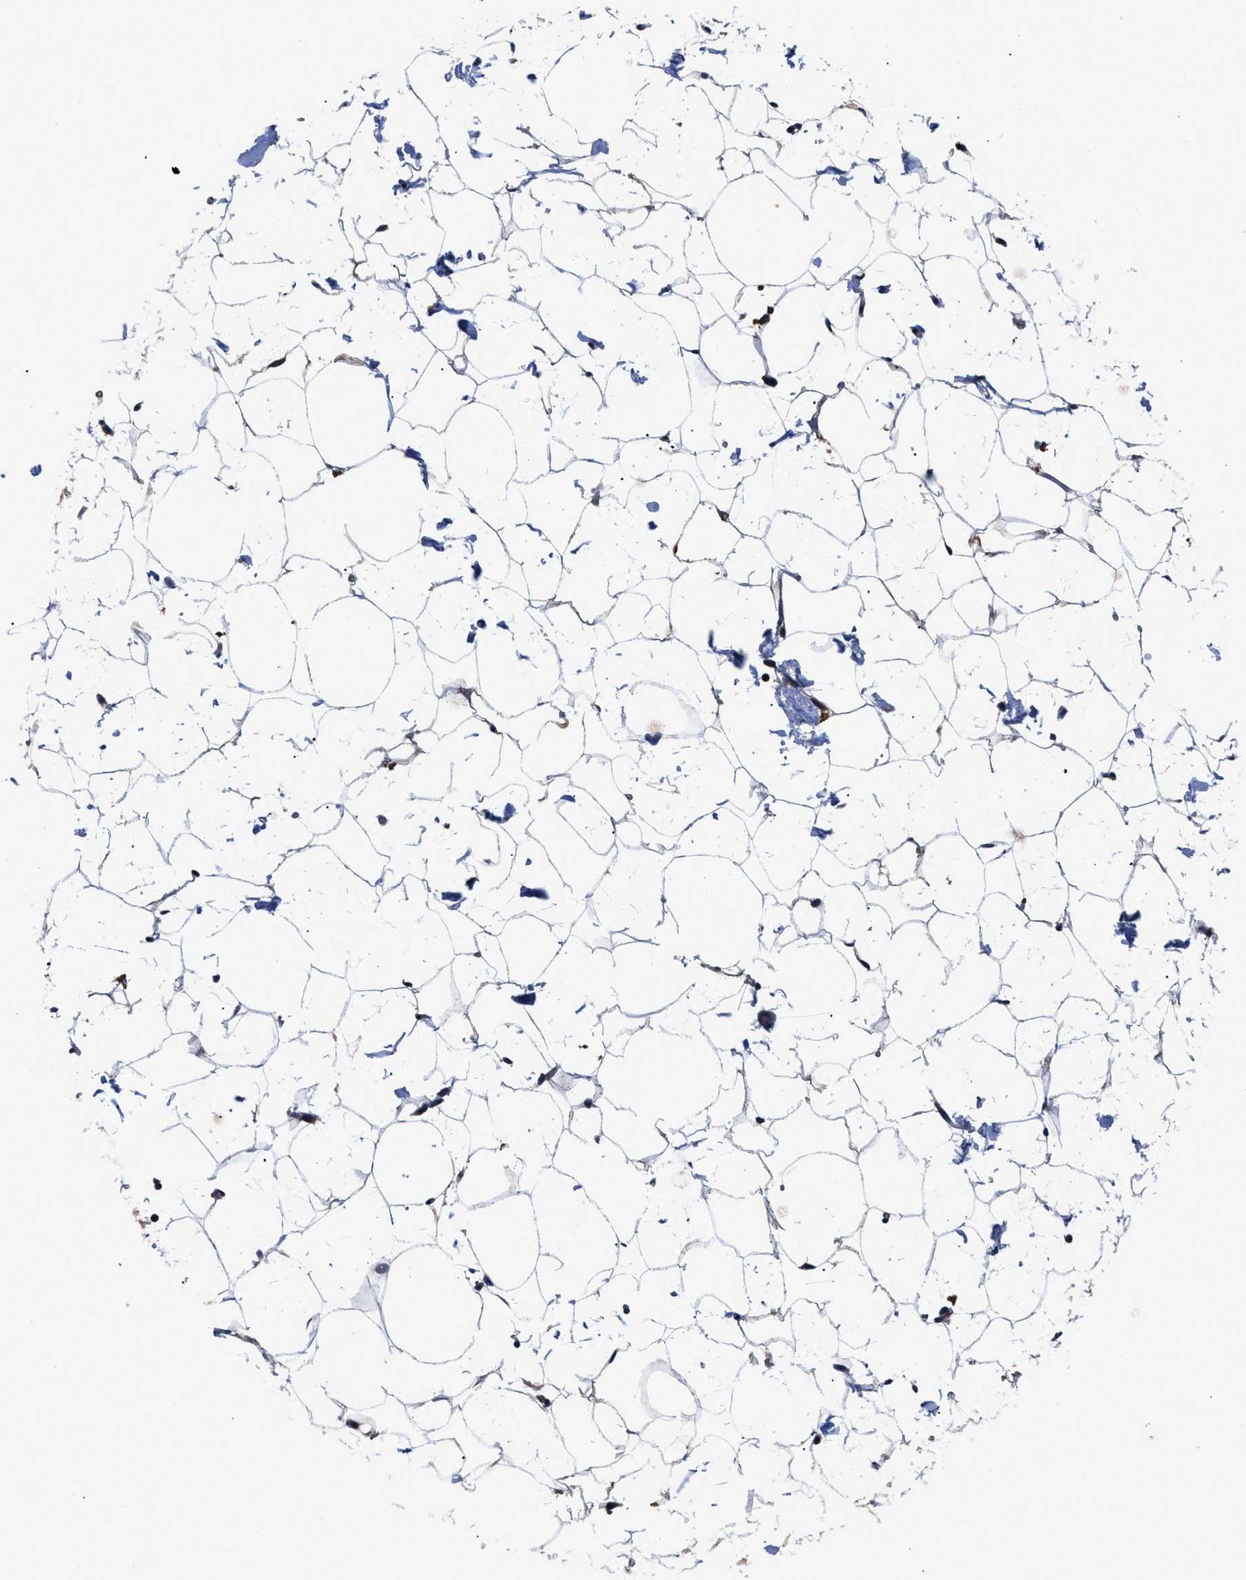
{"staining": {"intensity": "moderate", "quantity": "25%-75%", "location": "cytoplasmic/membranous"}, "tissue": "adipose tissue", "cell_type": "Adipocytes", "image_type": "normal", "snomed": [{"axis": "morphology", "description": "Normal tissue, NOS"}, {"axis": "topography", "description": "Breast"}, {"axis": "topography", "description": "Soft tissue"}], "caption": "The photomicrograph exhibits staining of unremarkable adipose tissue, revealing moderate cytoplasmic/membranous protein positivity (brown color) within adipocytes. (DAB = brown stain, brightfield microscopy at high magnification).", "gene": "FAM200A", "patient": {"sex": "female", "age": 75}}